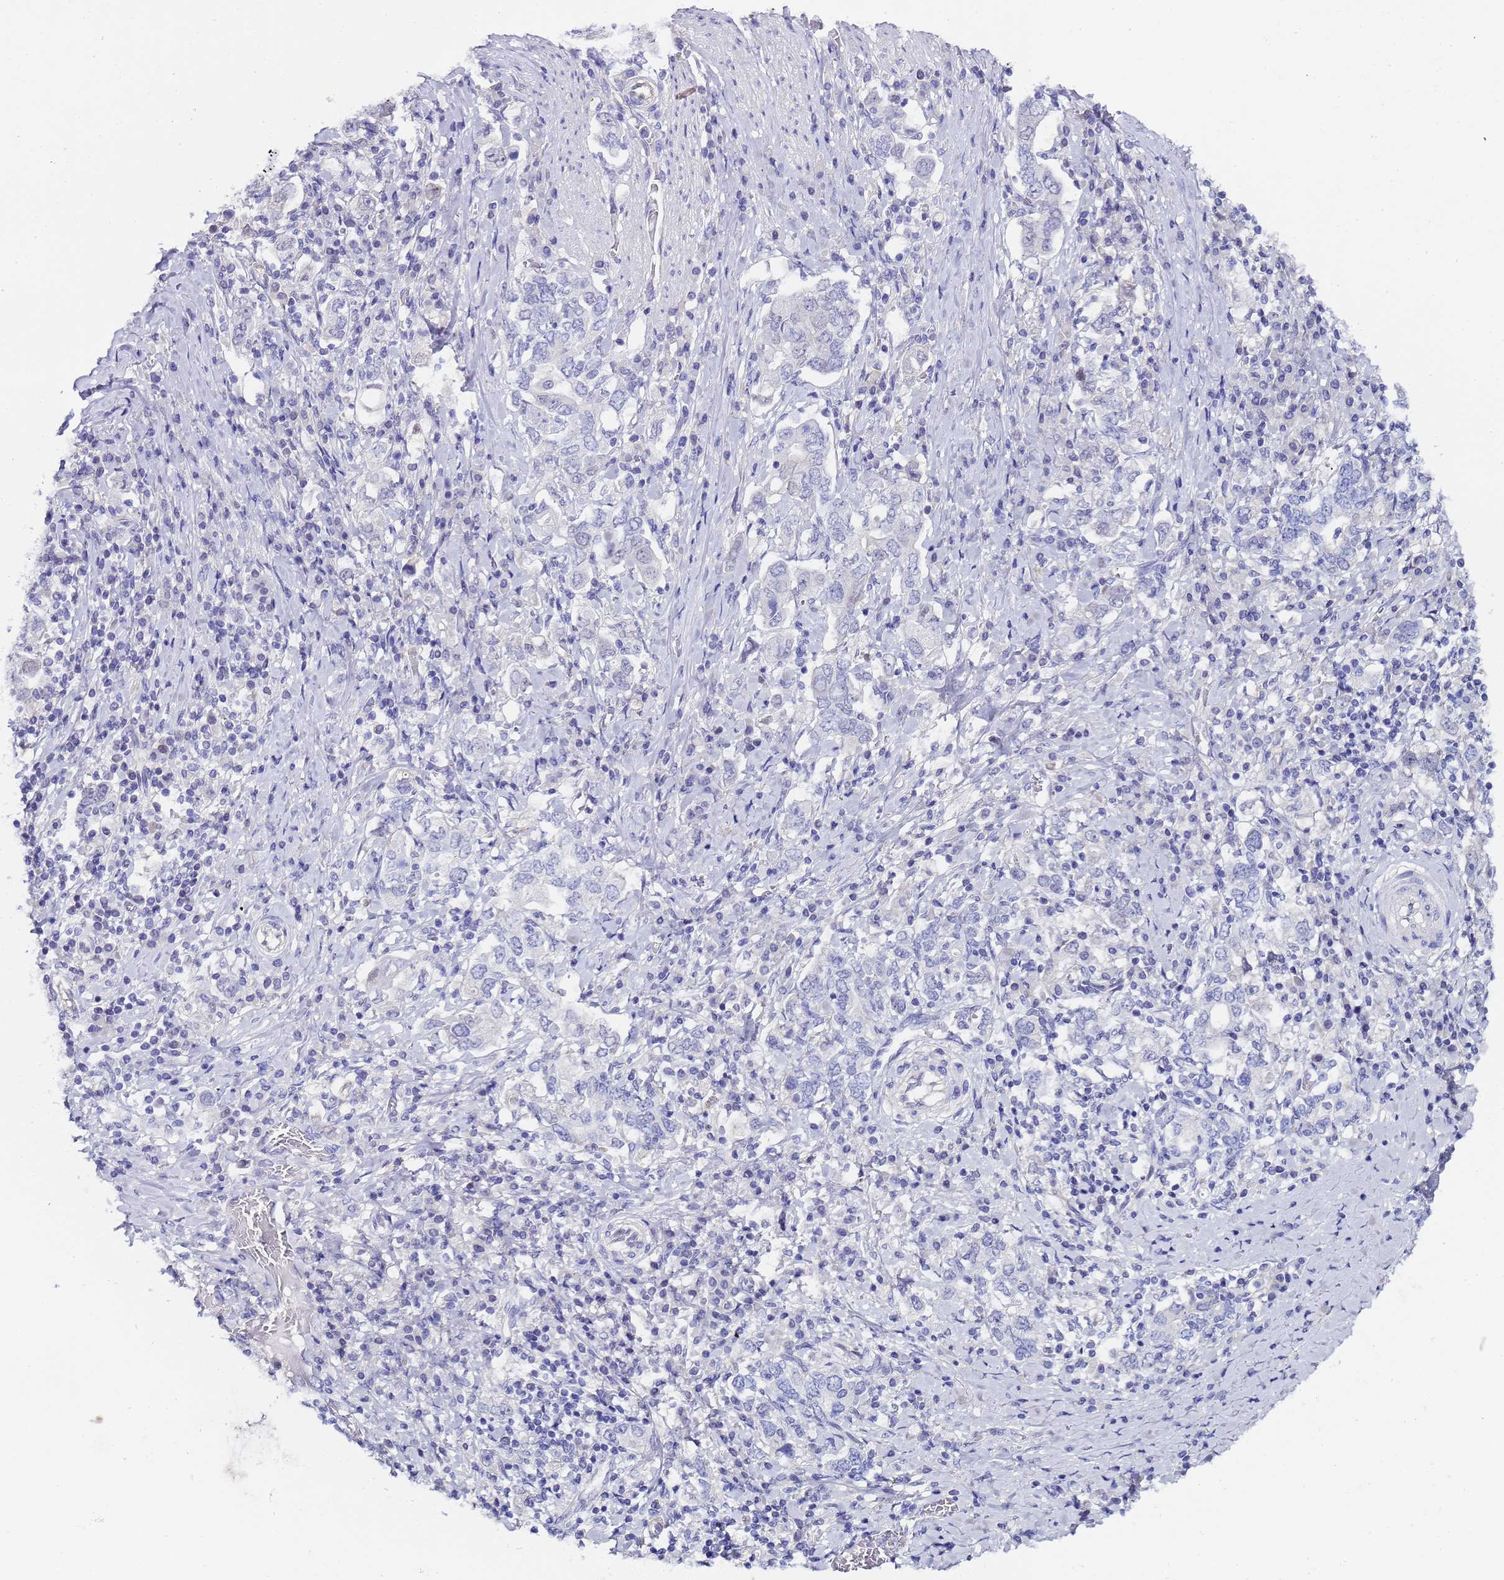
{"staining": {"intensity": "negative", "quantity": "none", "location": "none"}, "tissue": "stomach cancer", "cell_type": "Tumor cells", "image_type": "cancer", "snomed": [{"axis": "morphology", "description": "Adenocarcinoma, NOS"}, {"axis": "topography", "description": "Stomach, upper"}, {"axis": "topography", "description": "Stomach"}], "caption": "Micrograph shows no significant protein staining in tumor cells of stomach cancer. (Stains: DAB immunohistochemistry with hematoxylin counter stain, Microscopy: brightfield microscopy at high magnification).", "gene": "CTRC", "patient": {"sex": "male", "age": 62}}